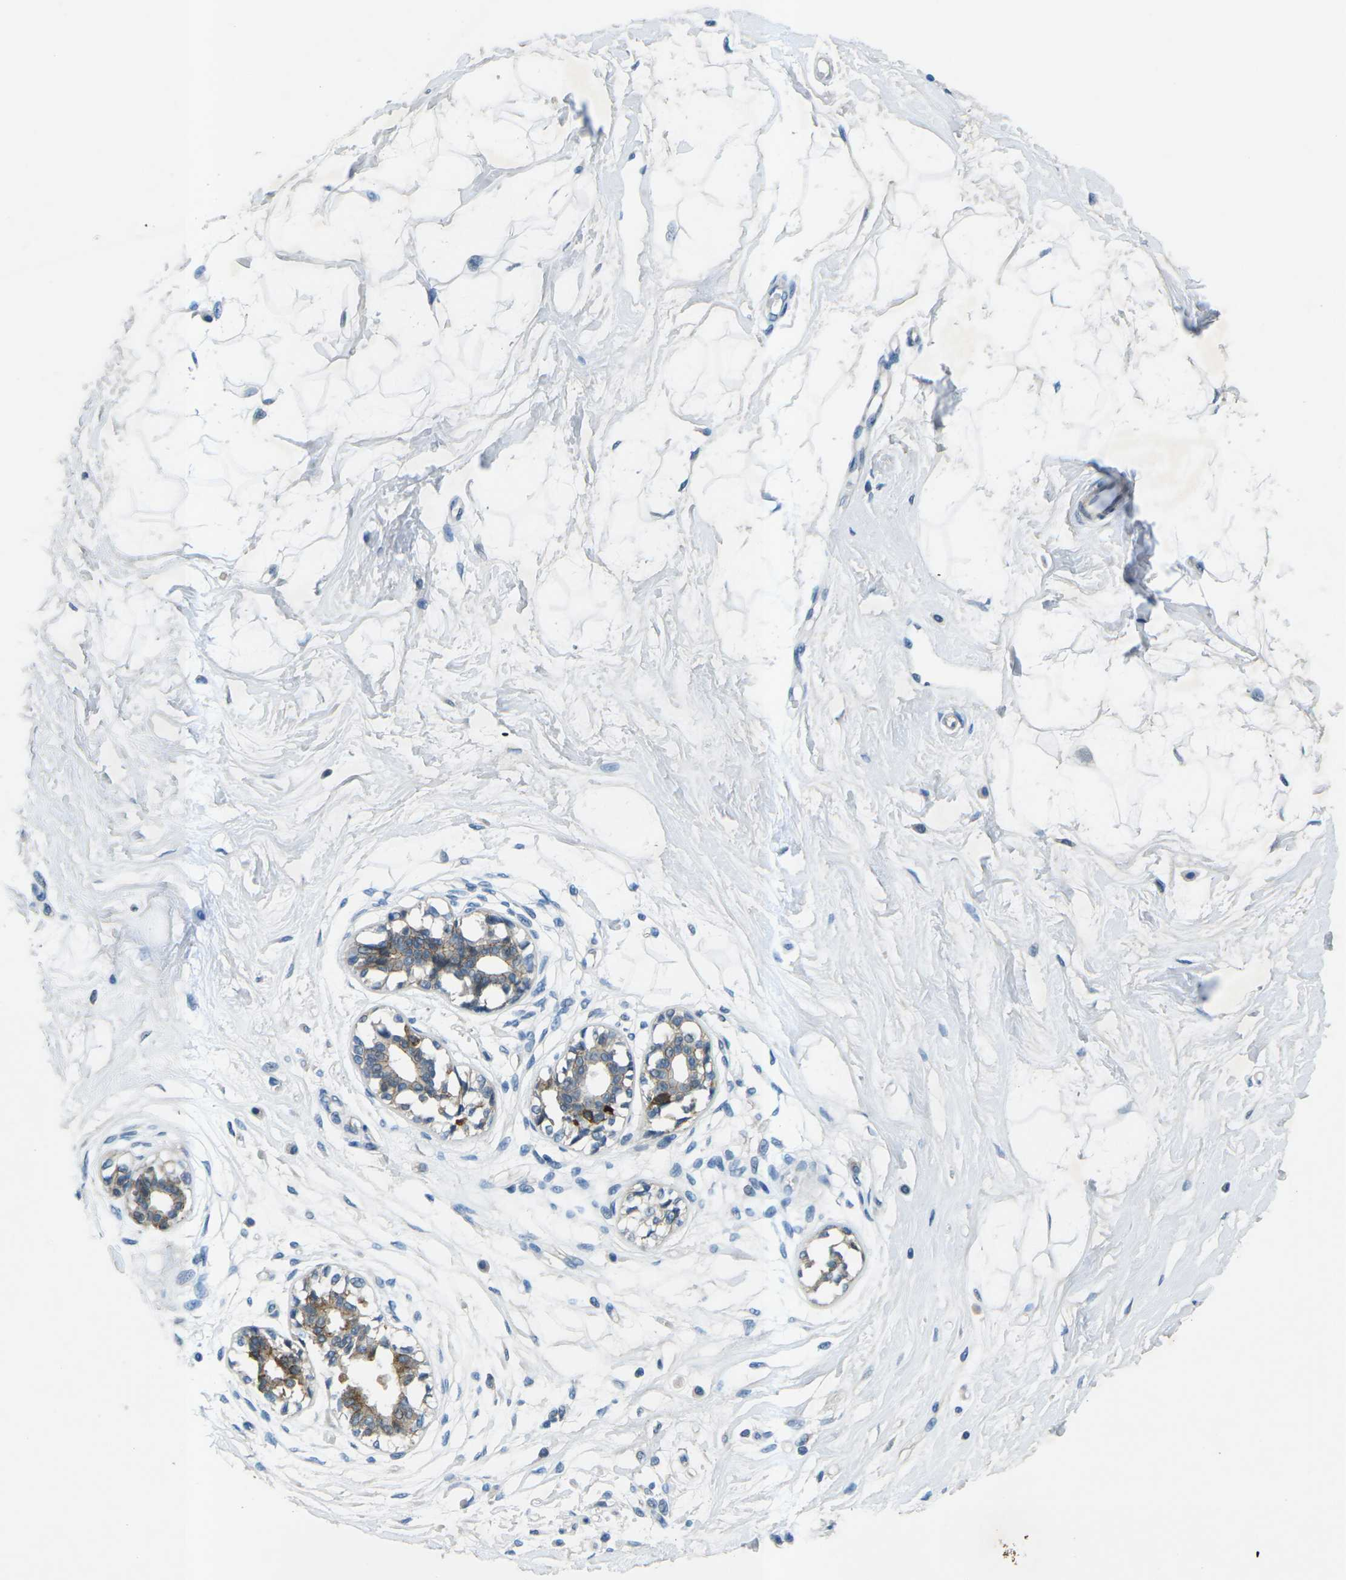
{"staining": {"intensity": "negative", "quantity": "none", "location": "none"}, "tissue": "breast", "cell_type": "Adipocytes", "image_type": "normal", "snomed": [{"axis": "morphology", "description": "Normal tissue, NOS"}, {"axis": "topography", "description": "Breast"}], "caption": "The immunohistochemistry histopathology image has no significant positivity in adipocytes of breast.", "gene": "CTNND1", "patient": {"sex": "female", "age": 45}}